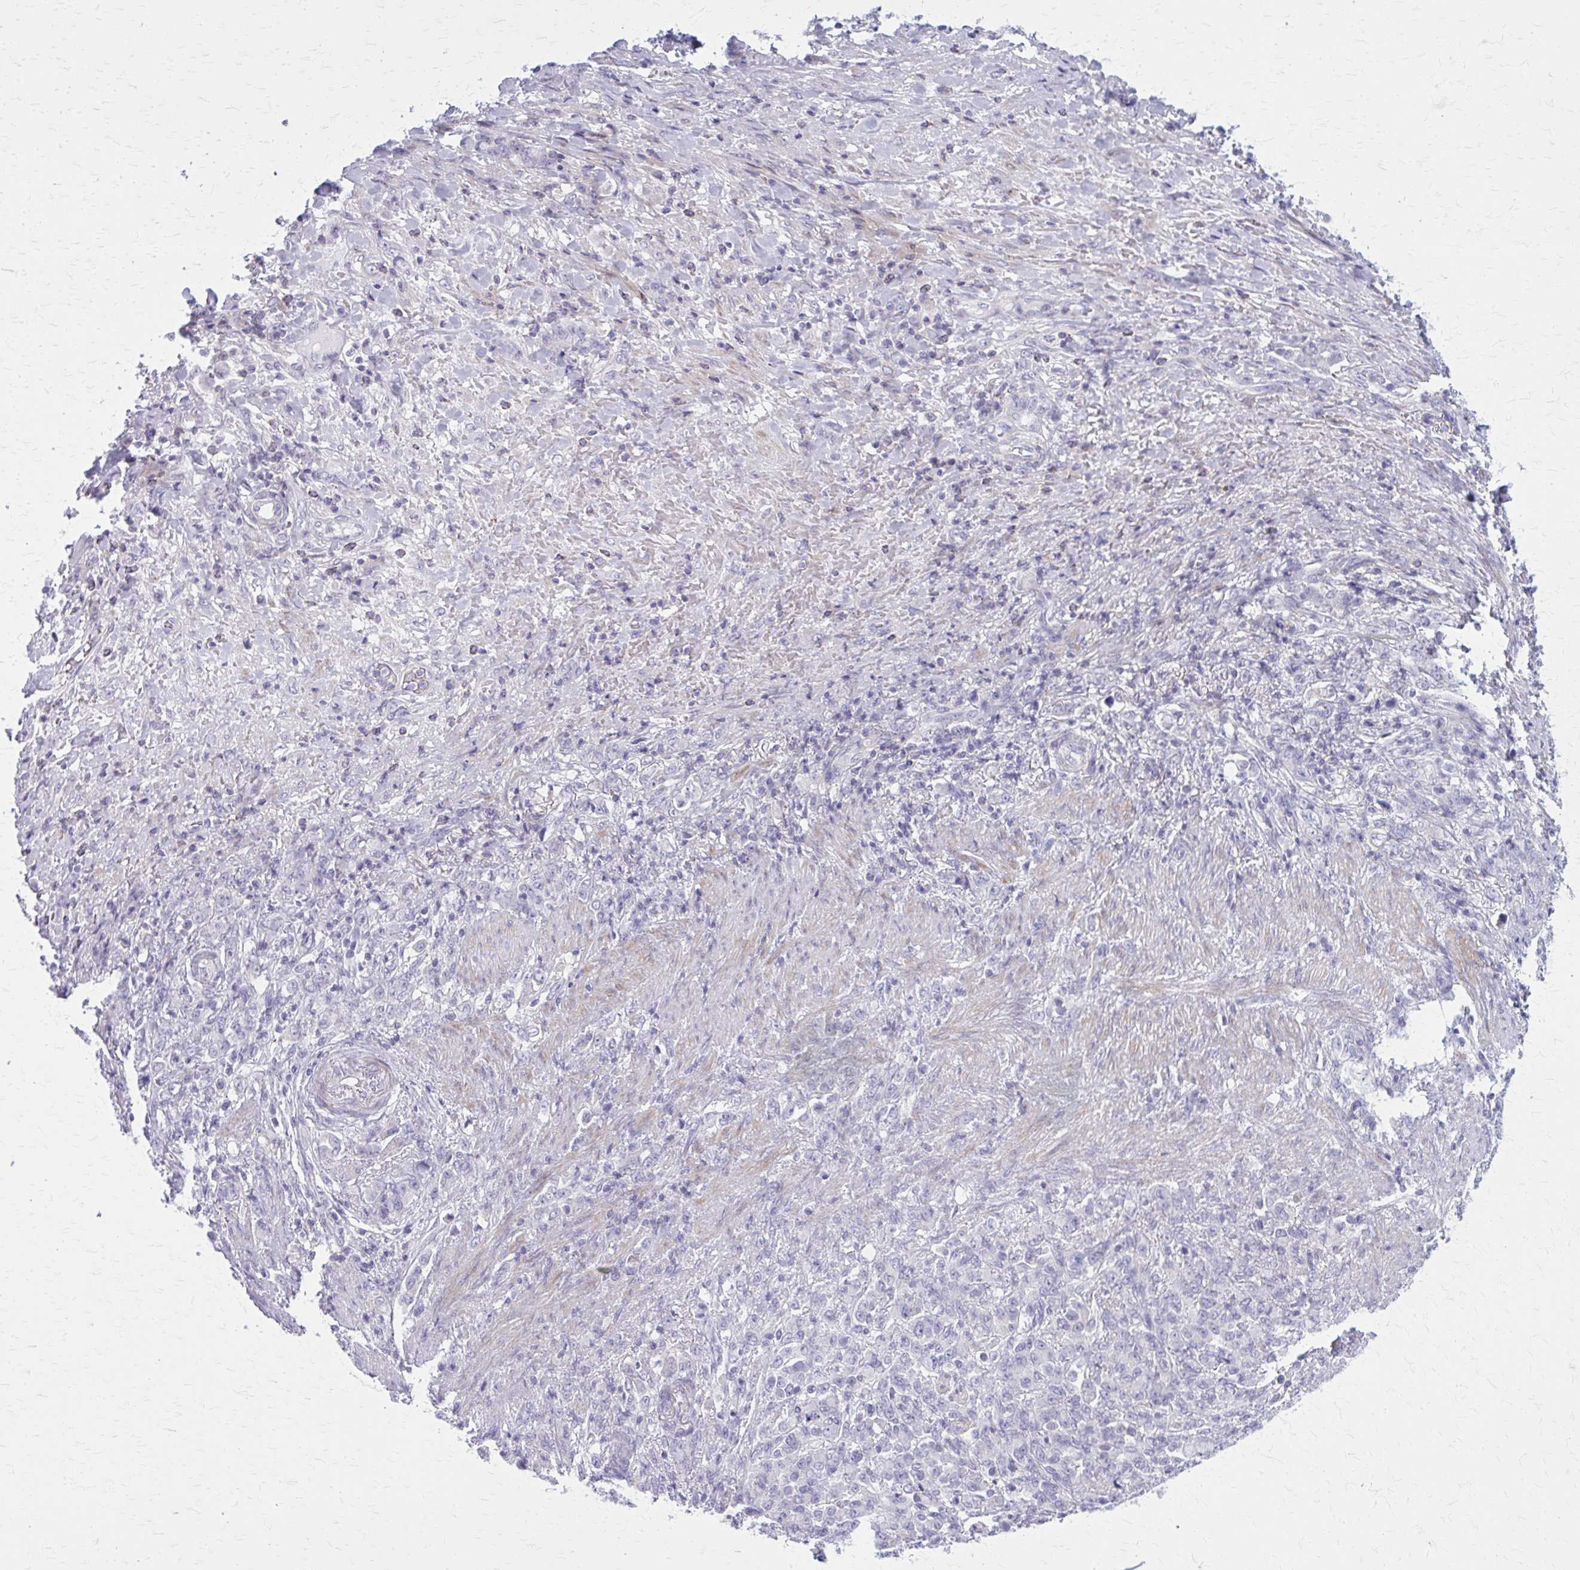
{"staining": {"intensity": "negative", "quantity": "none", "location": "none"}, "tissue": "stomach cancer", "cell_type": "Tumor cells", "image_type": "cancer", "snomed": [{"axis": "morphology", "description": "Adenocarcinoma, NOS"}, {"axis": "topography", "description": "Stomach"}], "caption": "IHC of adenocarcinoma (stomach) reveals no positivity in tumor cells.", "gene": "PITPNM1", "patient": {"sex": "female", "age": 79}}